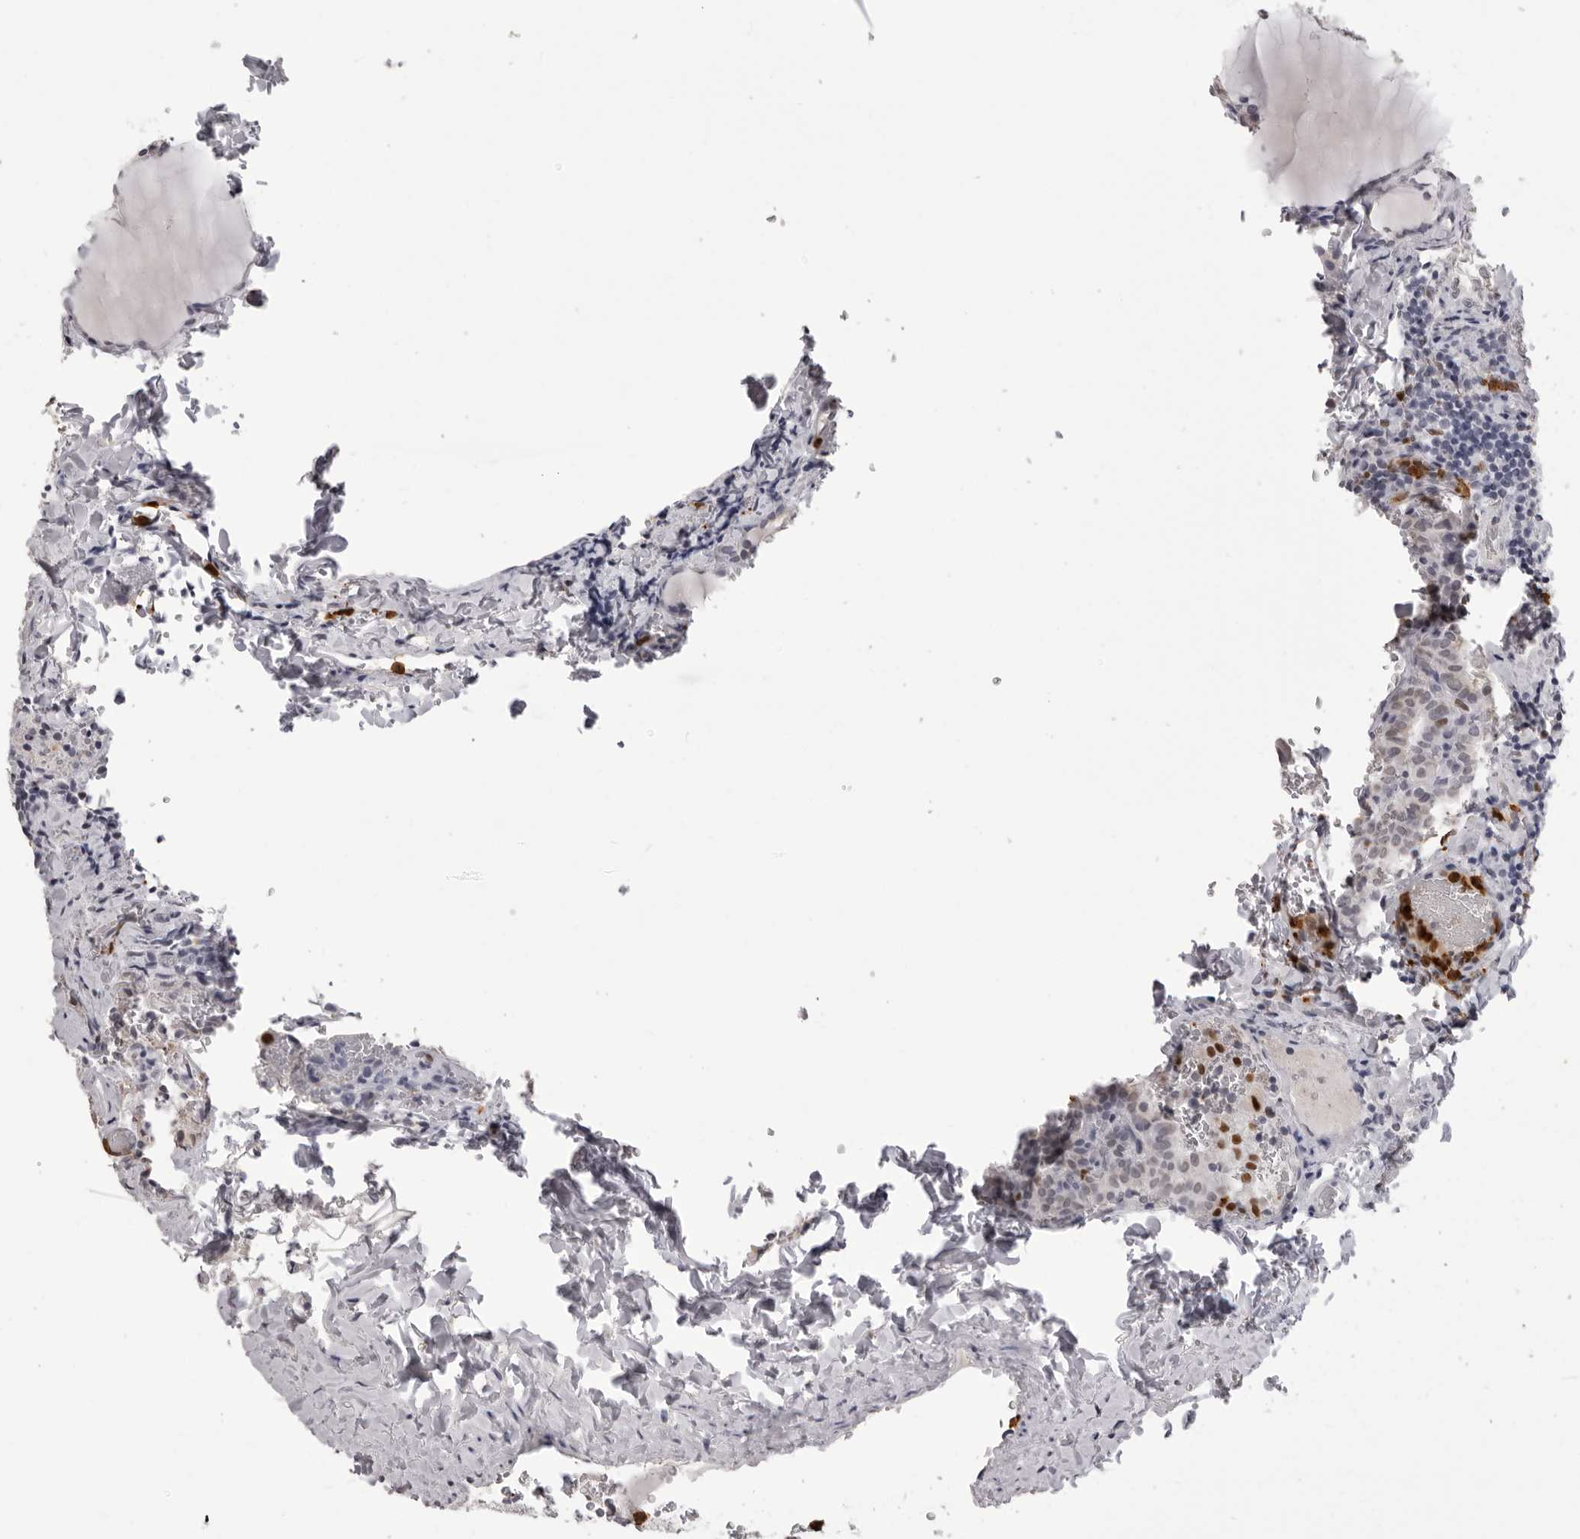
{"staining": {"intensity": "weak", "quantity": "<25%", "location": "nuclear"}, "tissue": "thyroid cancer", "cell_type": "Tumor cells", "image_type": "cancer", "snomed": [{"axis": "morphology", "description": "Normal tissue, NOS"}, {"axis": "morphology", "description": "Papillary adenocarcinoma, NOS"}, {"axis": "topography", "description": "Thyroid gland"}], "caption": "A high-resolution histopathology image shows immunohistochemistry (IHC) staining of papillary adenocarcinoma (thyroid), which exhibits no significant staining in tumor cells.", "gene": "IL31", "patient": {"sex": "female", "age": 30}}